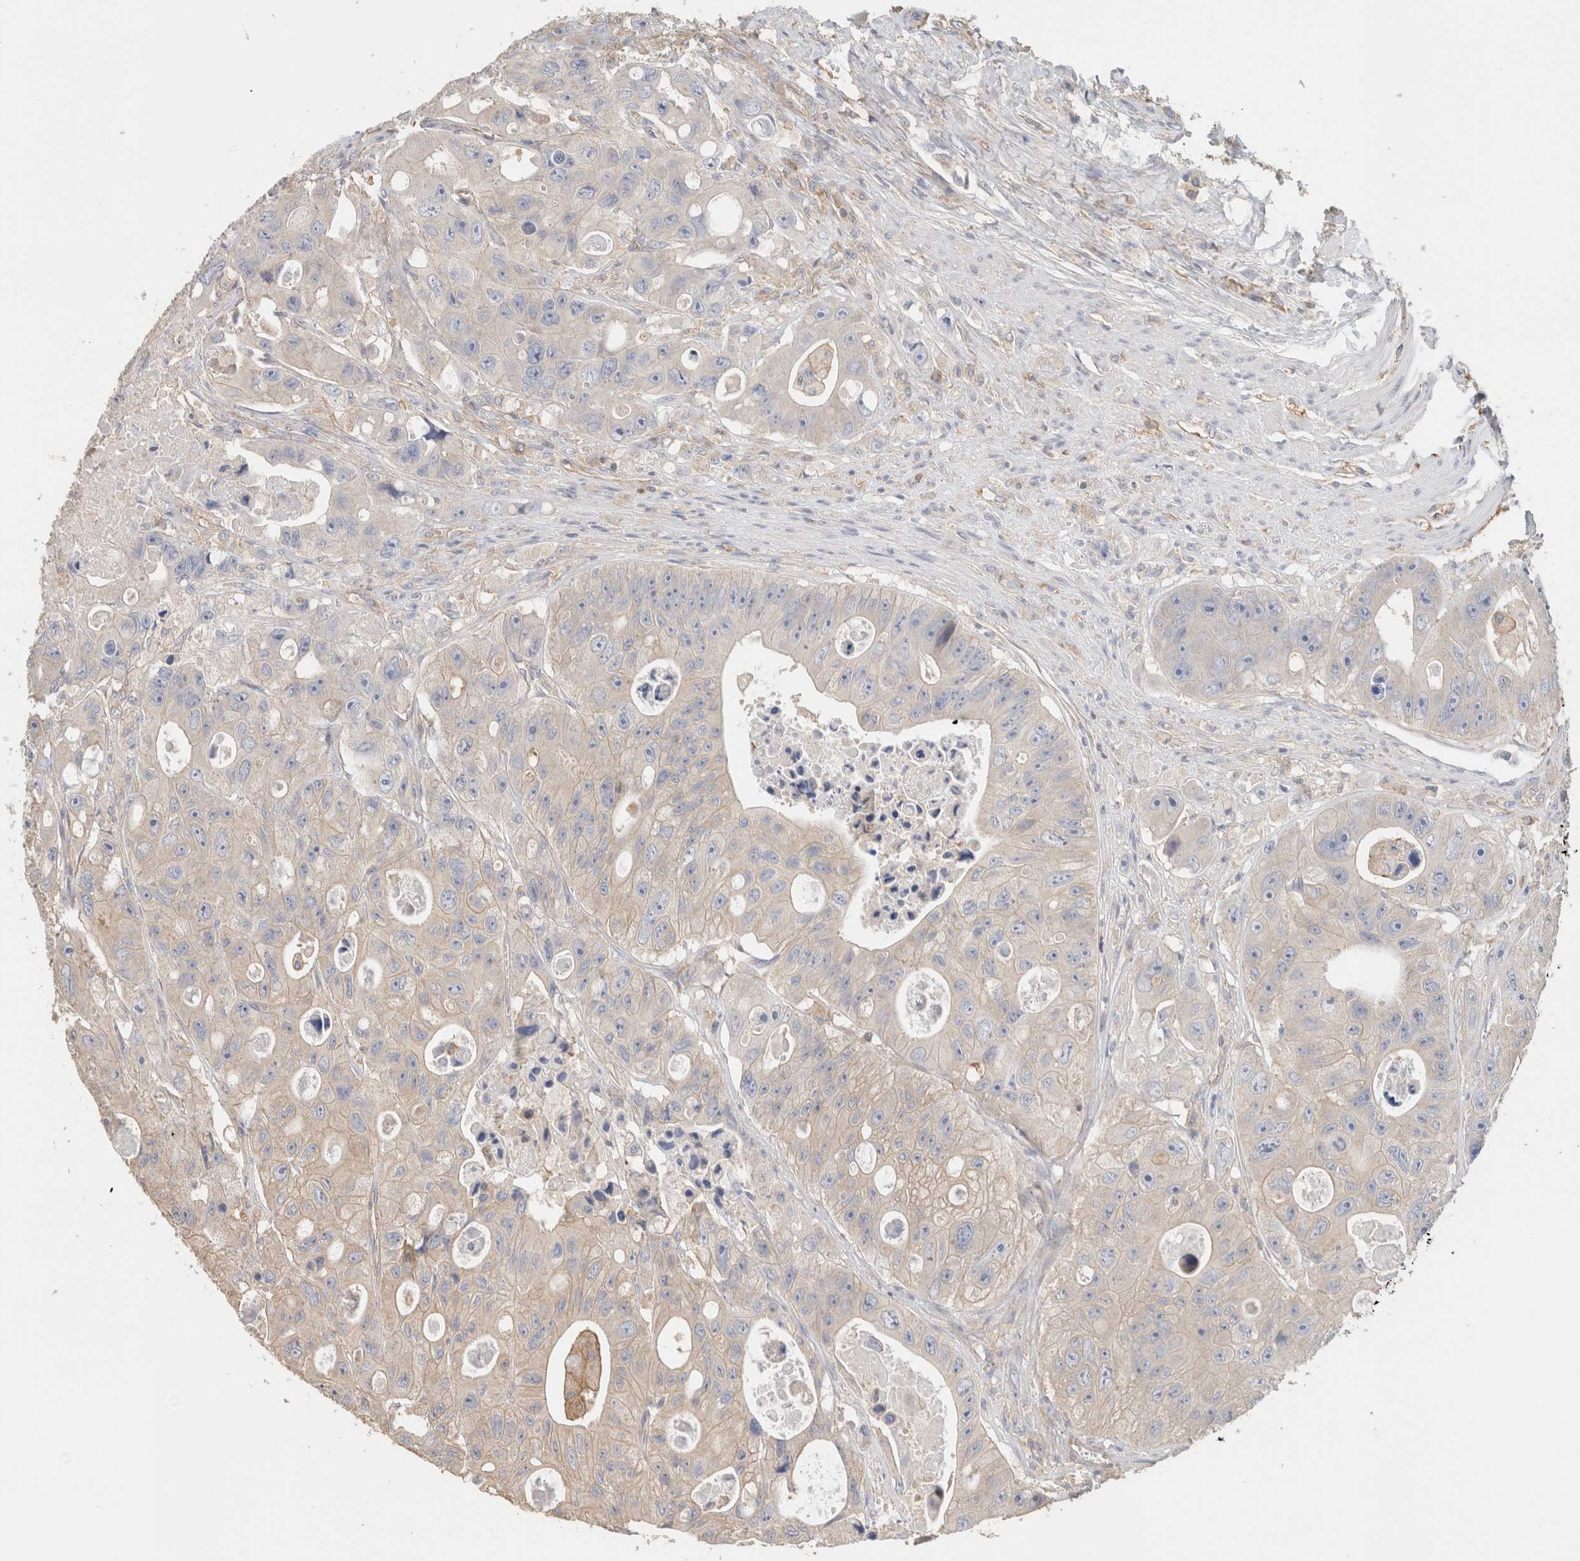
{"staining": {"intensity": "weak", "quantity": "<25%", "location": "cytoplasmic/membranous"}, "tissue": "colorectal cancer", "cell_type": "Tumor cells", "image_type": "cancer", "snomed": [{"axis": "morphology", "description": "Adenocarcinoma, NOS"}, {"axis": "topography", "description": "Colon"}], "caption": "A high-resolution photomicrograph shows immunohistochemistry (IHC) staining of adenocarcinoma (colorectal), which exhibits no significant positivity in tumor cells.", "gene": "CFAP418", "patient": {"sex": "female", "age": 46}}